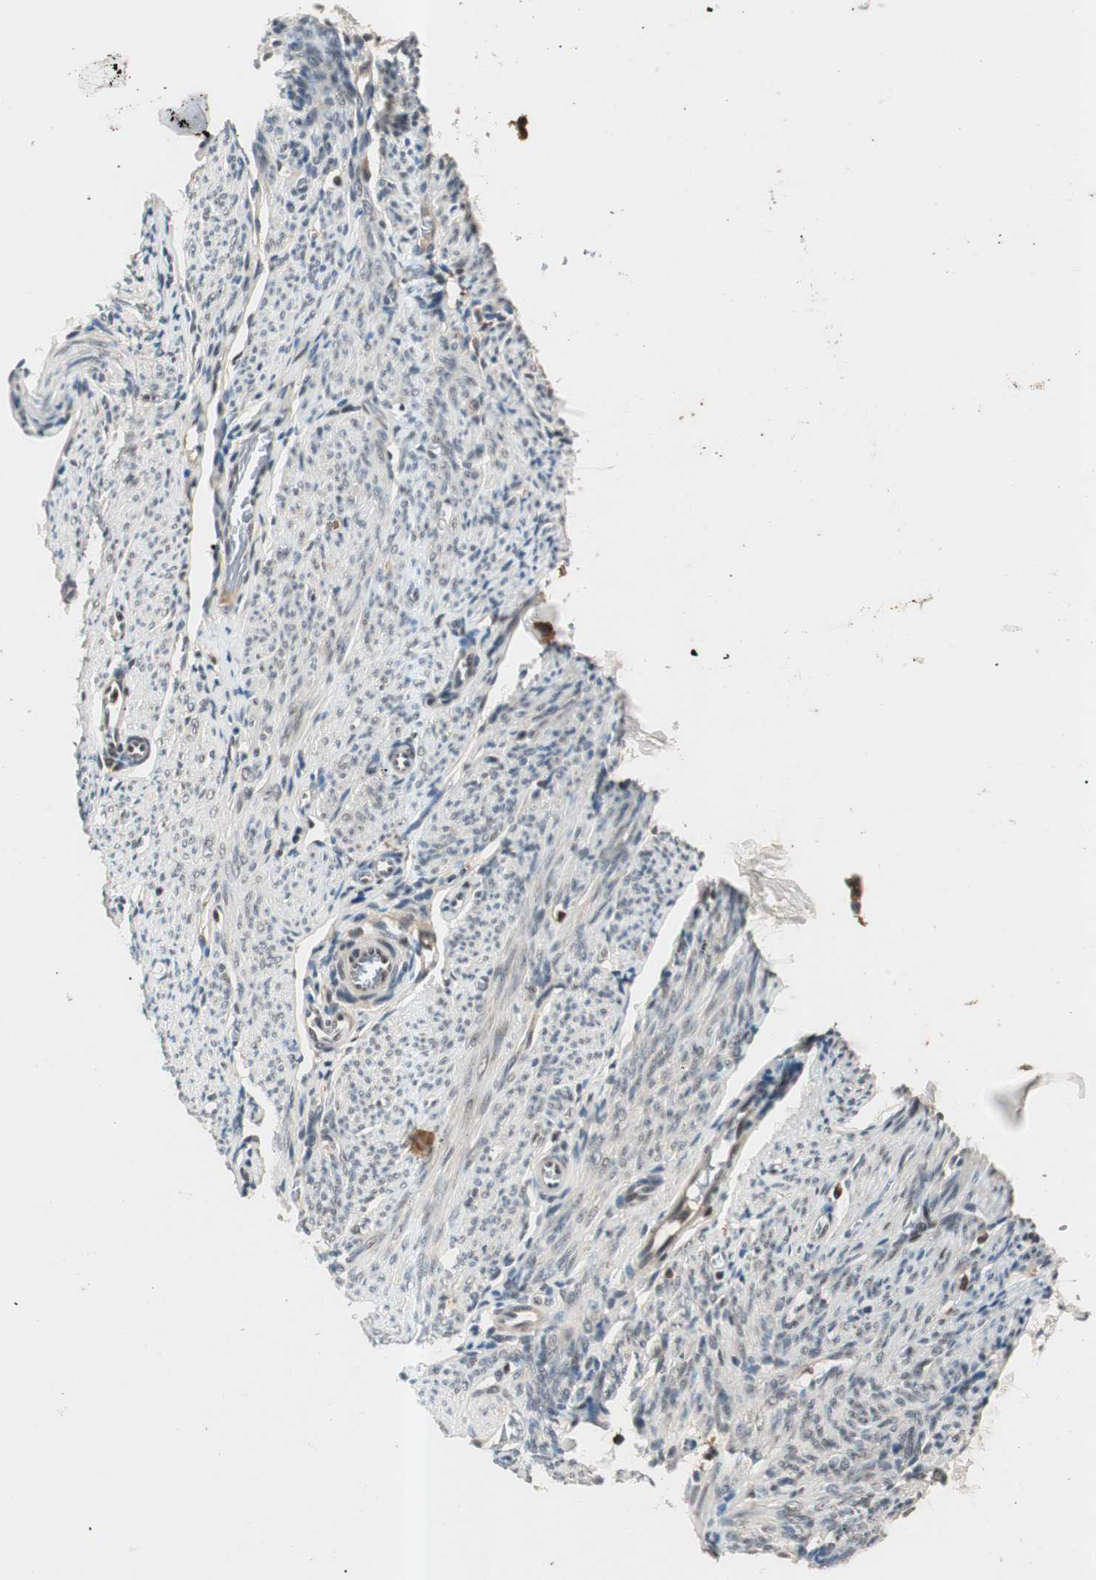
{"staining": {"intensity": "weak", "quantity": "25%-75%", "location": "nuclear"}, "tissue": "endometrium", "cell_type": "Cells in endometrial stroma", "image_type": "normal", "snomed": [{"axis": "morphology", "description": "Normal tissue, NOS"}, {"axis": "topography", "description": "Endometrium"}], "caption": "An immunohistochemistry image of benign tissue is shown. Protein staining in brown shows weak nuclear positivity in endometrium within cells in endometrial stroma. (brown staining indicates protein expression, while blue staining denotes nuclei).", "gene": "NFRKB", "patient": {"sex": "female", "age": 61}}